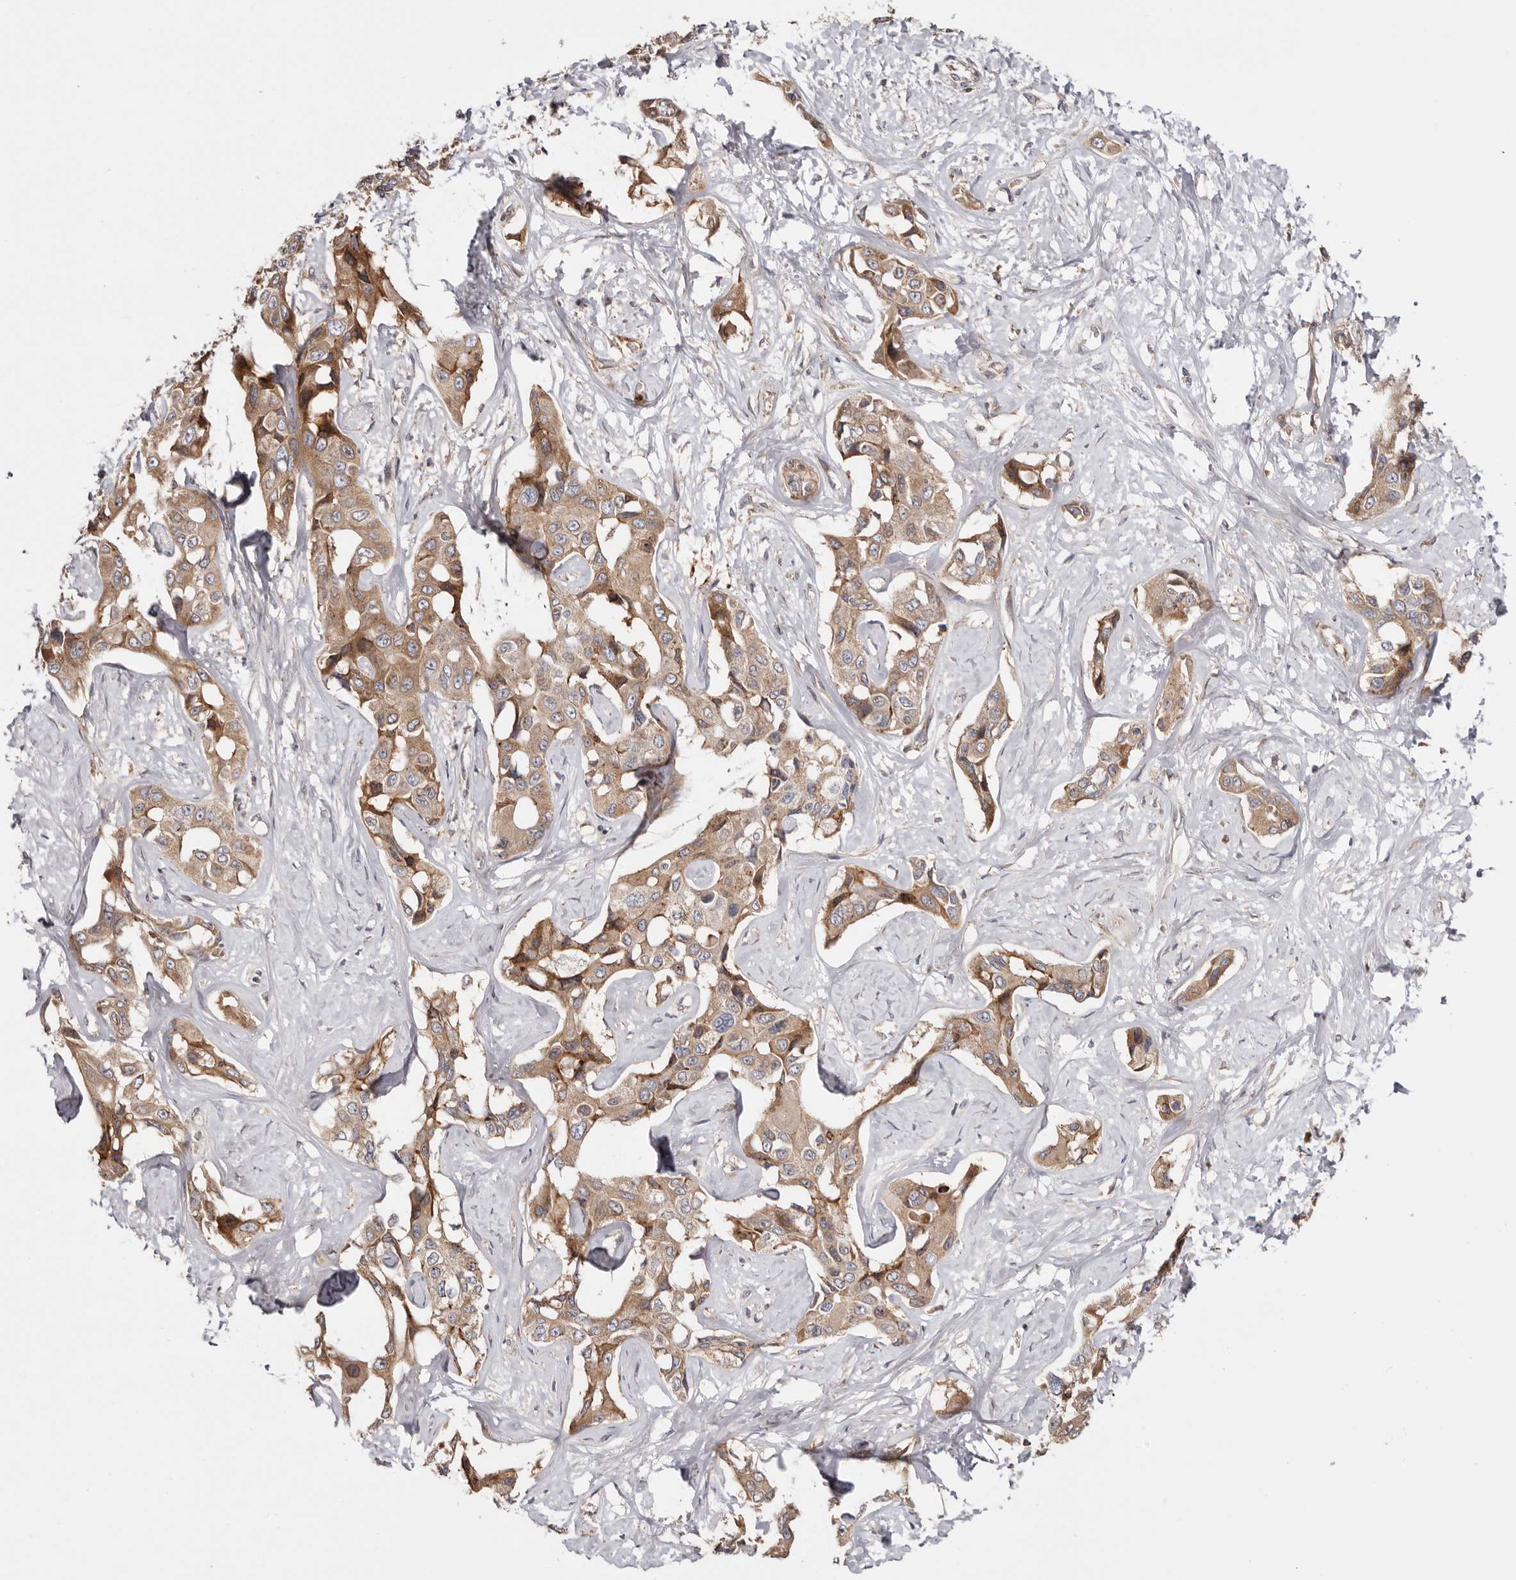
{"staining": {"intensity": "moderate", "quantity": ">75%", "location": "cytoplasmic/membranous"}, "tissue": "liver cancer", "cell_type": "Tumor cells", "image_type": "cancer", "snomed": [{"axis": "morphology", "description": "Cholangiocarcinoma"}, {"axis": "topography", "description": "Liver"}], "caption": "Immunohistochemistry (DAB) staining of human liver cancer (cholangiocarcinoma) displays moderate cytoplasmic/membranous protein positivity in approximately >75% of tumor cells.", "gene": "TMUB1", "patient": {"sex": "male", "age": 59}}